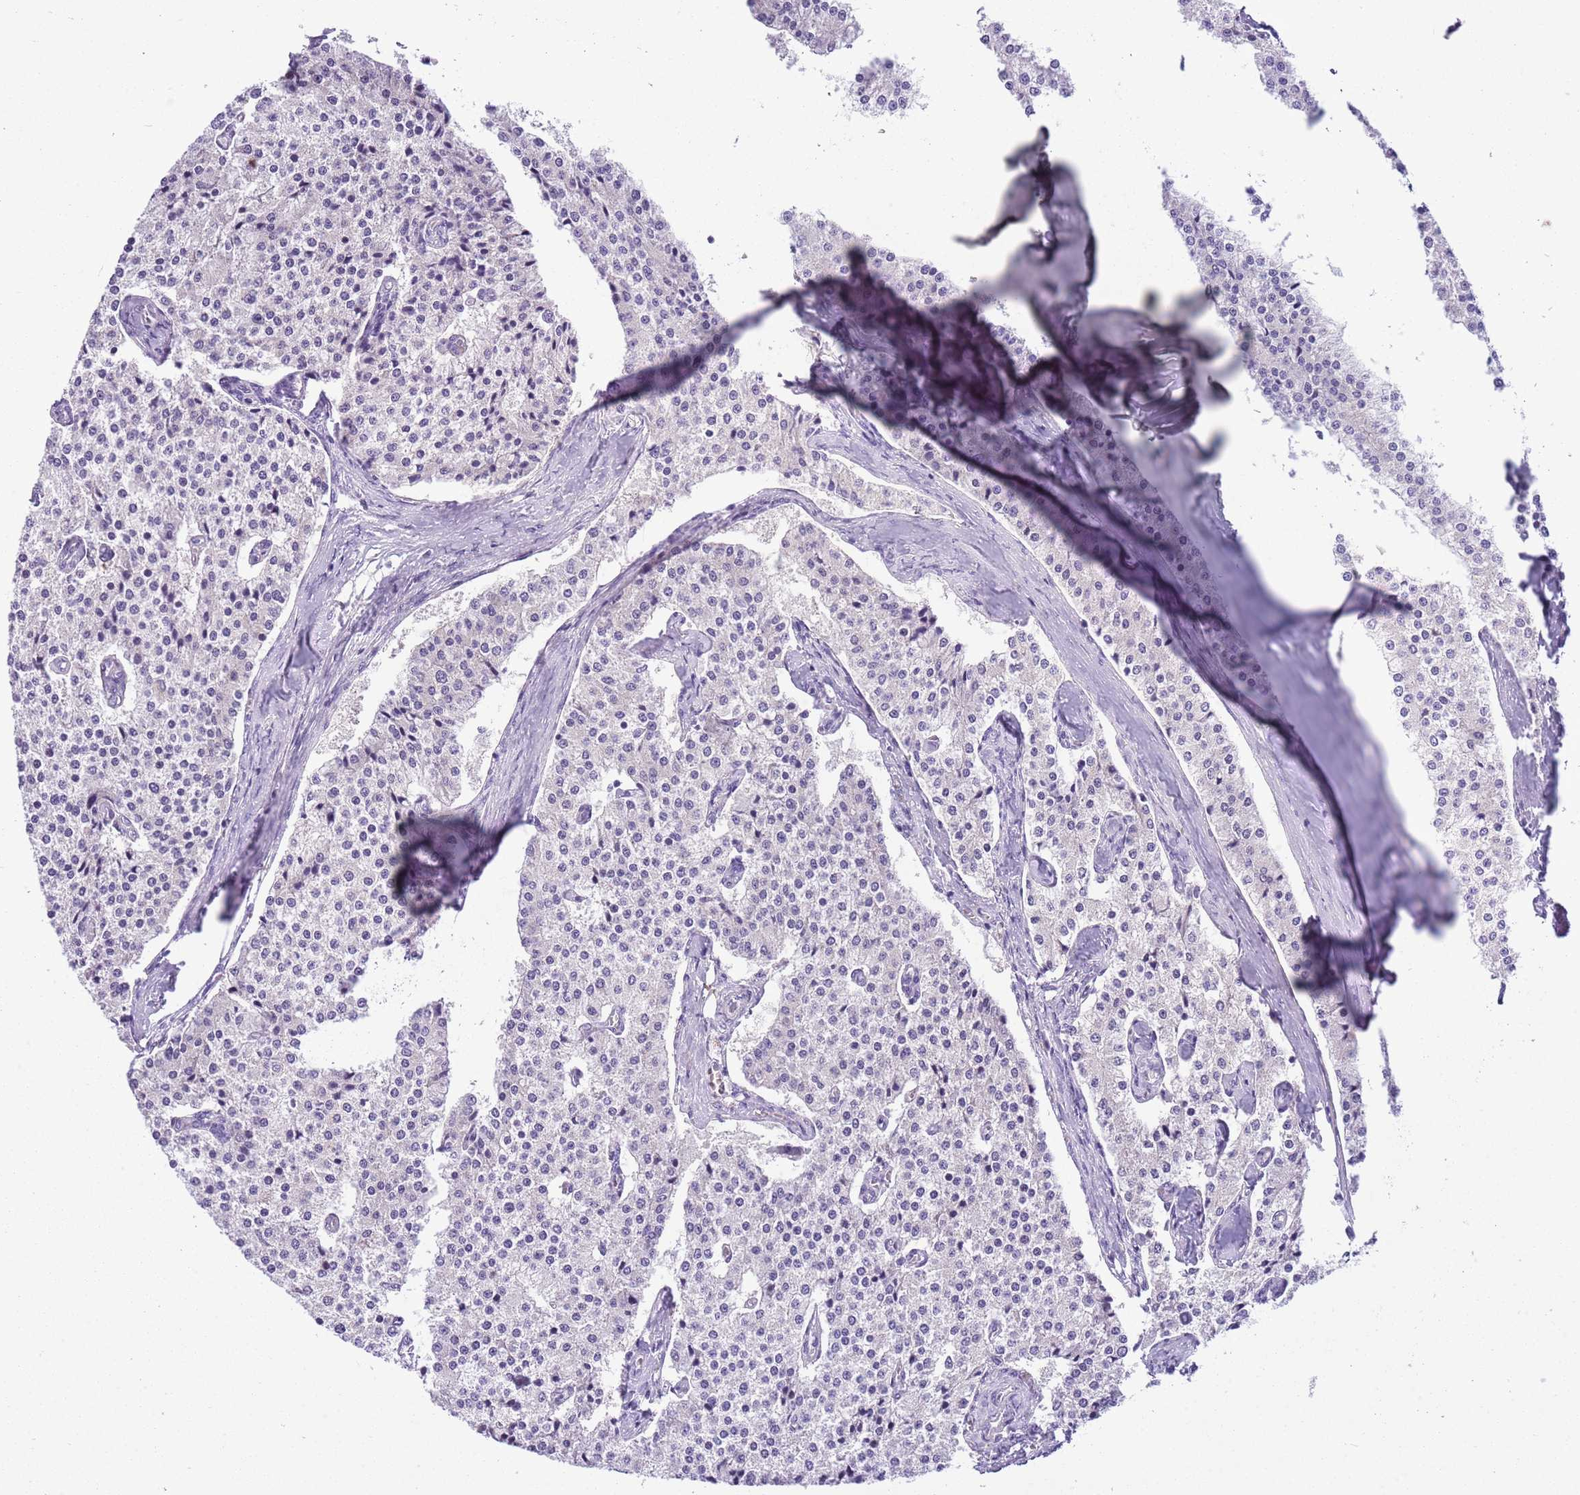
{"staining": {"intensity": "negative", "quantity": "none", "location": "none"}, "tissue": "carcinoid", "cell_type": "Tumor cells", "image_type": "cancer", "snomed": [{"axis": "morphology", "description": "Carcinoid, malignant, NOS"}, {"axis": "topography", "description": "Colon"}], "caption": "High magnification brightfield microscopy of malignant carcinoid stained with DAB (3,3'-diaminobenzidine) (brown) and counterstained with hematoxylin (blue): tumor cells show no significant staining. The staining was performed using DAB (3,3'-diaminobenzidine) to visualize the protein expression in brown, while the nuclei were stained in blue with hematoxylin (Magnification: 20x).", "gene": "FAM120C", "patient": {"sex": "female", "age": 52}}